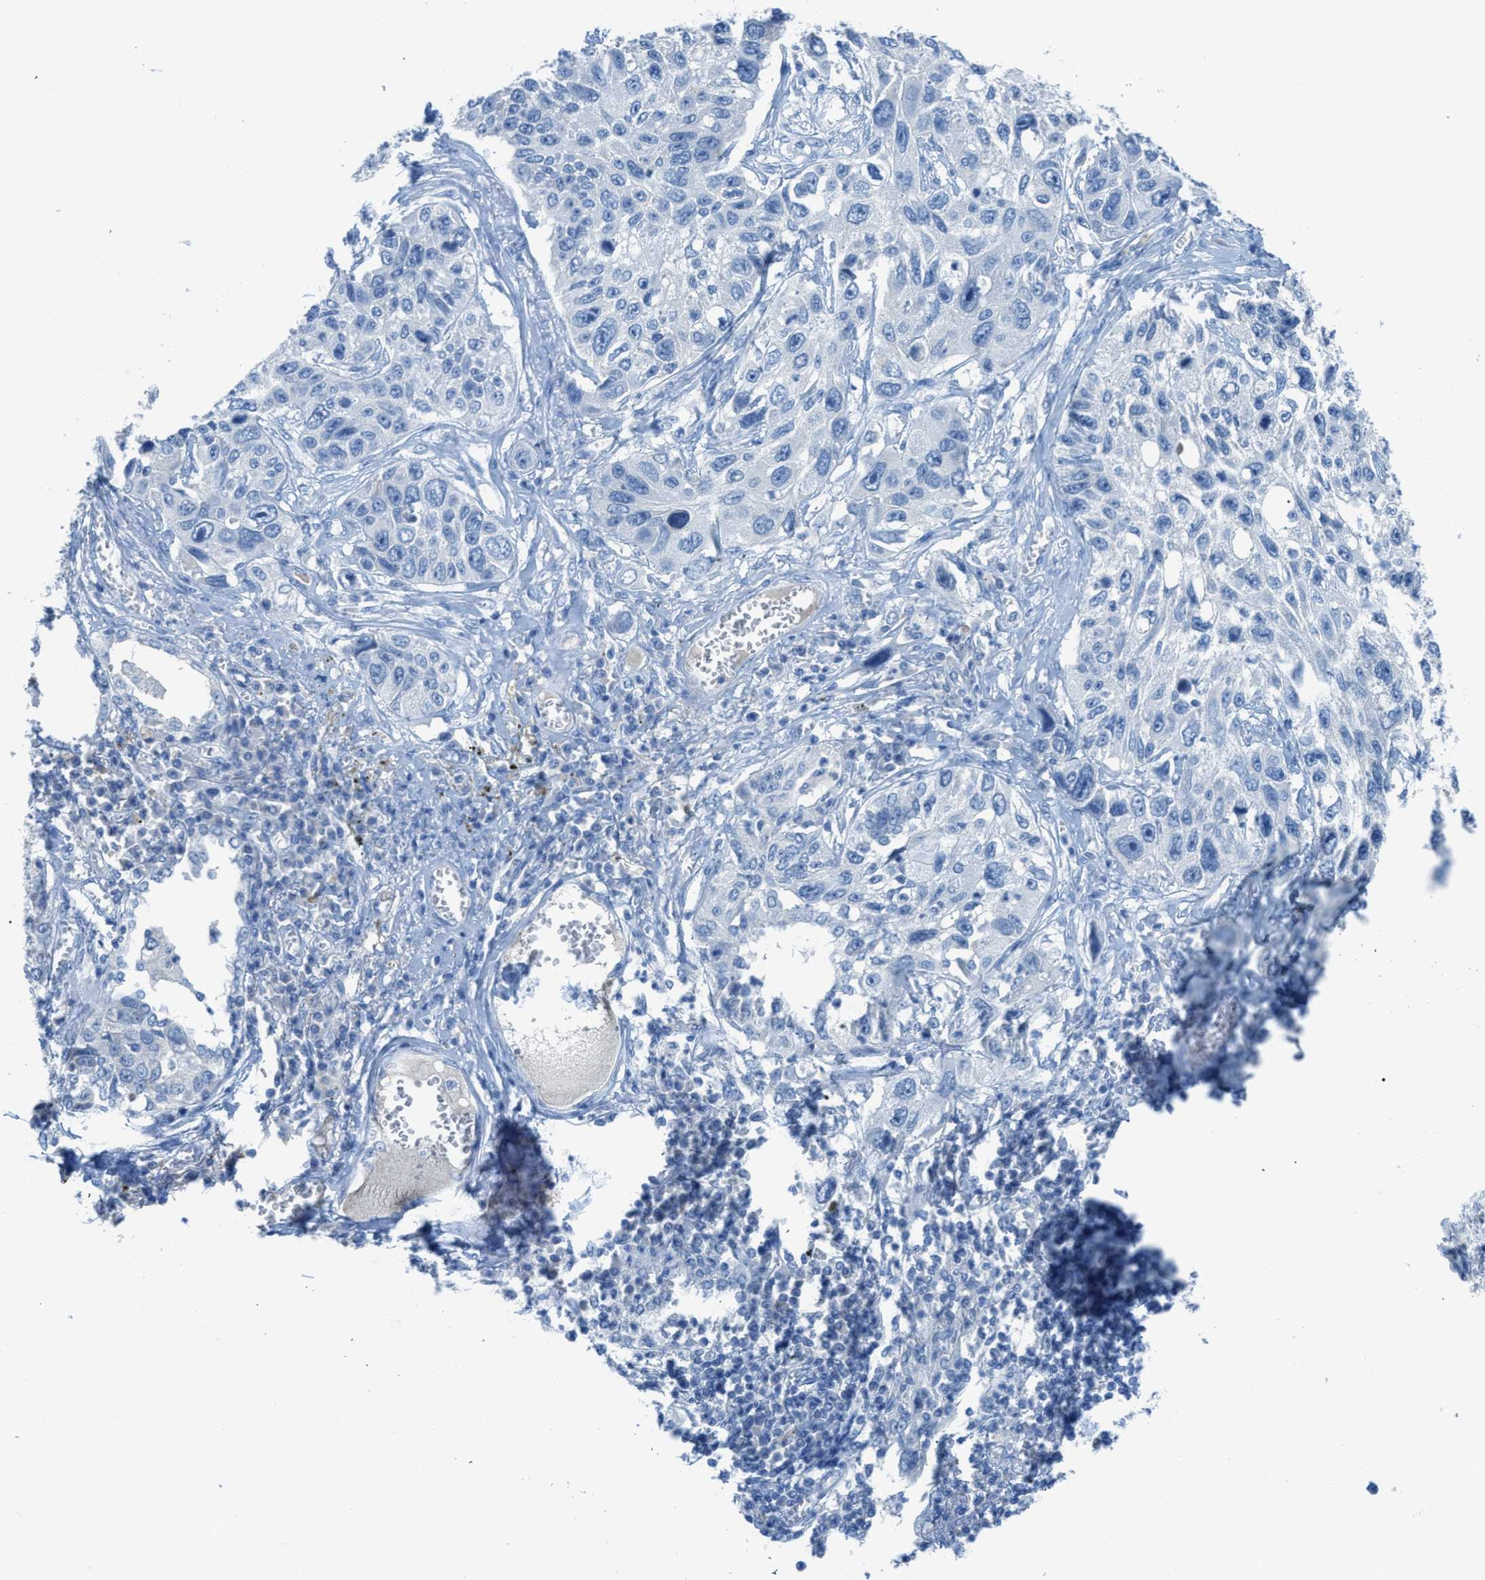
{"staining": {"intensity": "negative", "quantity": "none", "location": "none"}, "tissue": "lung cancer", "cell_type": "Tumor cells", "image_type": "cancer", "snomed": [{"axis": "morphology", "description": "Squamous cell carcinoma, NOS"}, {"axis": "topography", "description": "Lung"}], "caption": "Lung cancer was stained to show a protein in brown. There is no significant staining in tumor cells. (Immunohistochemistry, brightfield microscopy, high magnification).", "gene": "ACAN", "patient": {"sex": "male", "age": 71}}